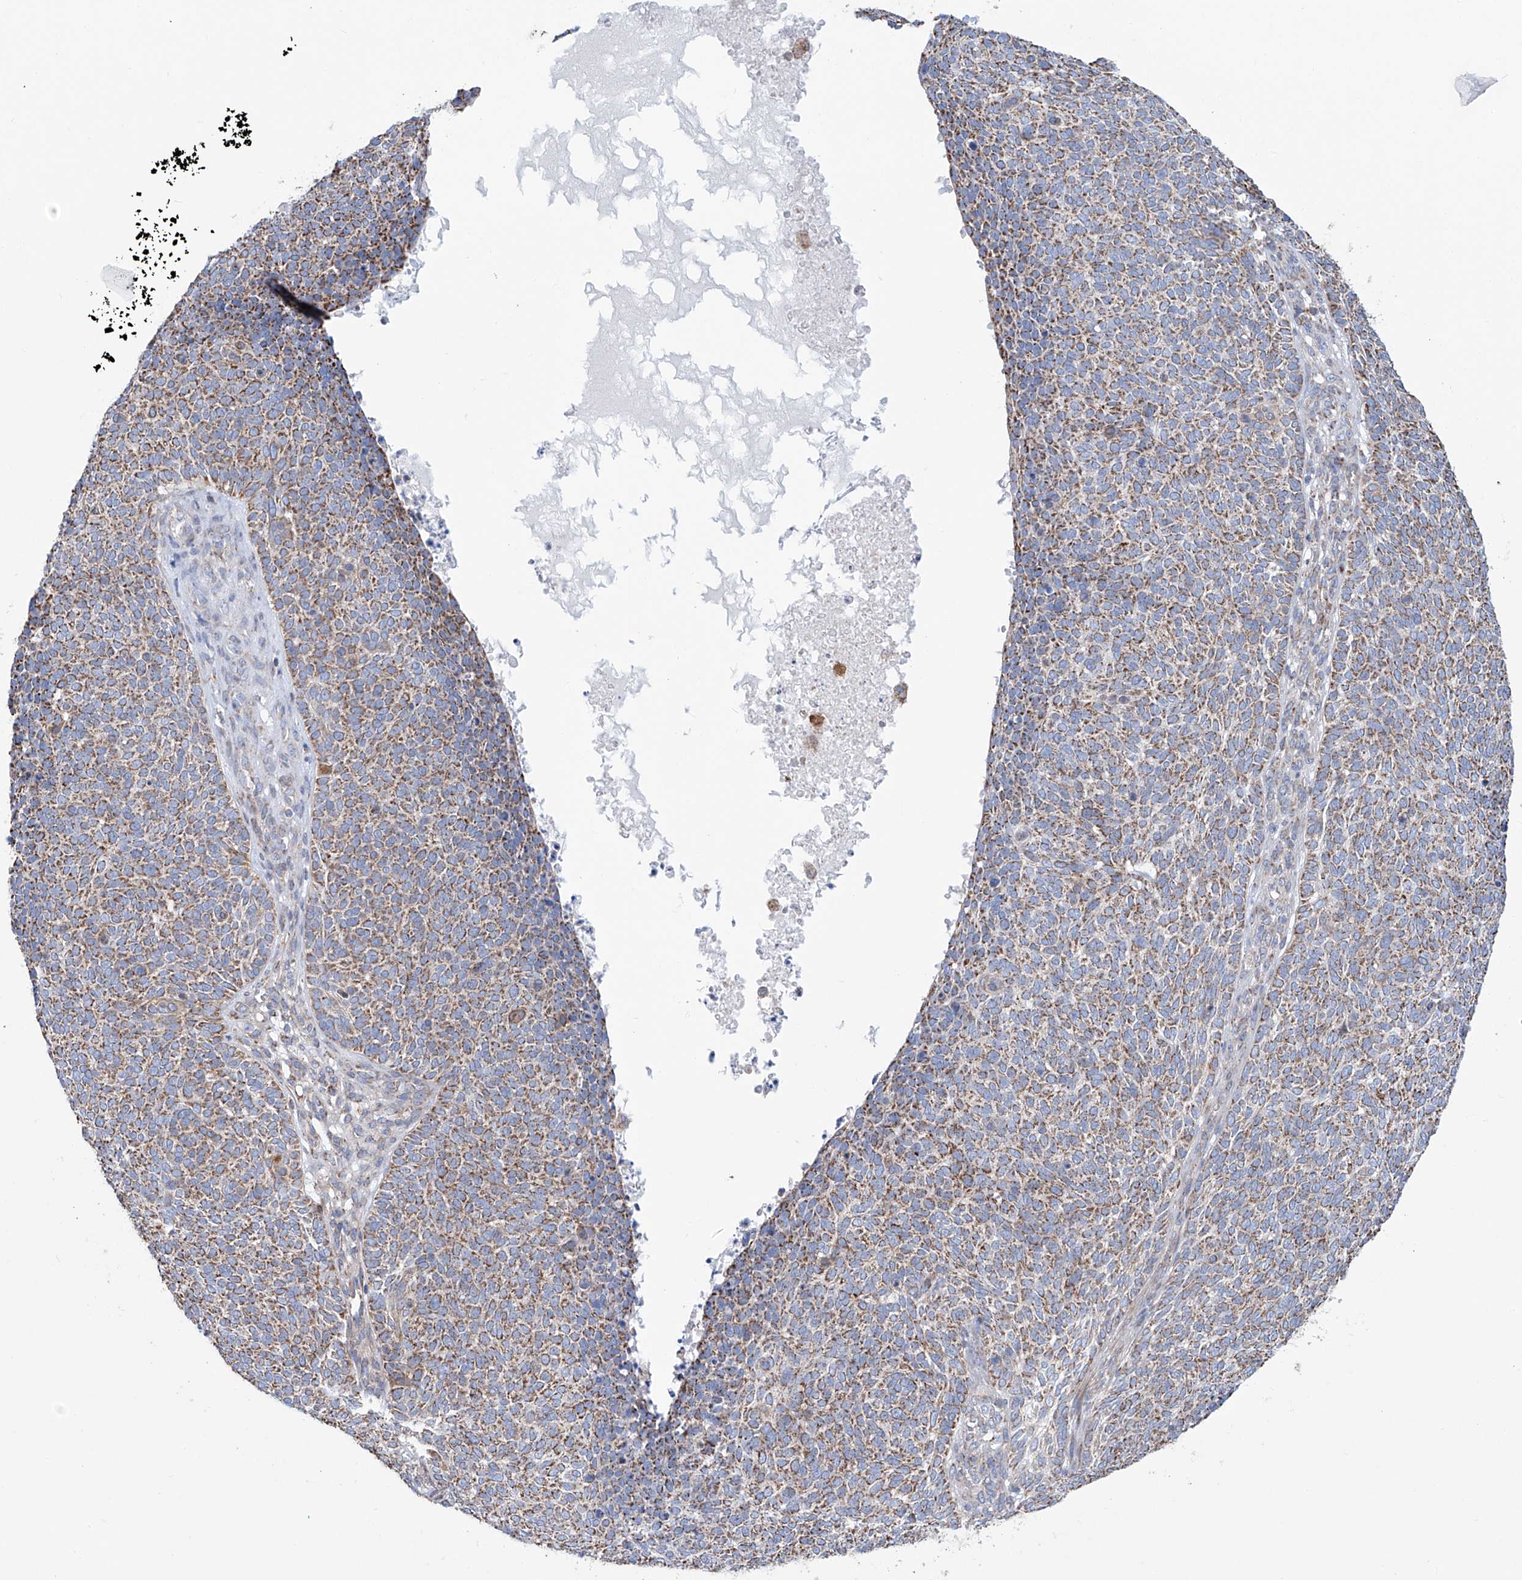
{"staining": {"intensity": "moderate", "quantity": ">75%", "location": "cytoplasmic/membranous"}, "tissue": "skin cancer", "cell_type": "Tumor cells", "image_type": "cancer", "snomed": [{"axis": "morphology", "description": "Squamous cell carcinoma, NOS"}, {"axis": "topography", "description": "Skin"}], "caption": "Moderate cytoplasmic/membranous expression is appreciated in approximately >75% of tumor cells in squamous cell carcinoma (skin).", "gene": "ALDH6A1", "patient": {"sex": "female", "age": 90}}